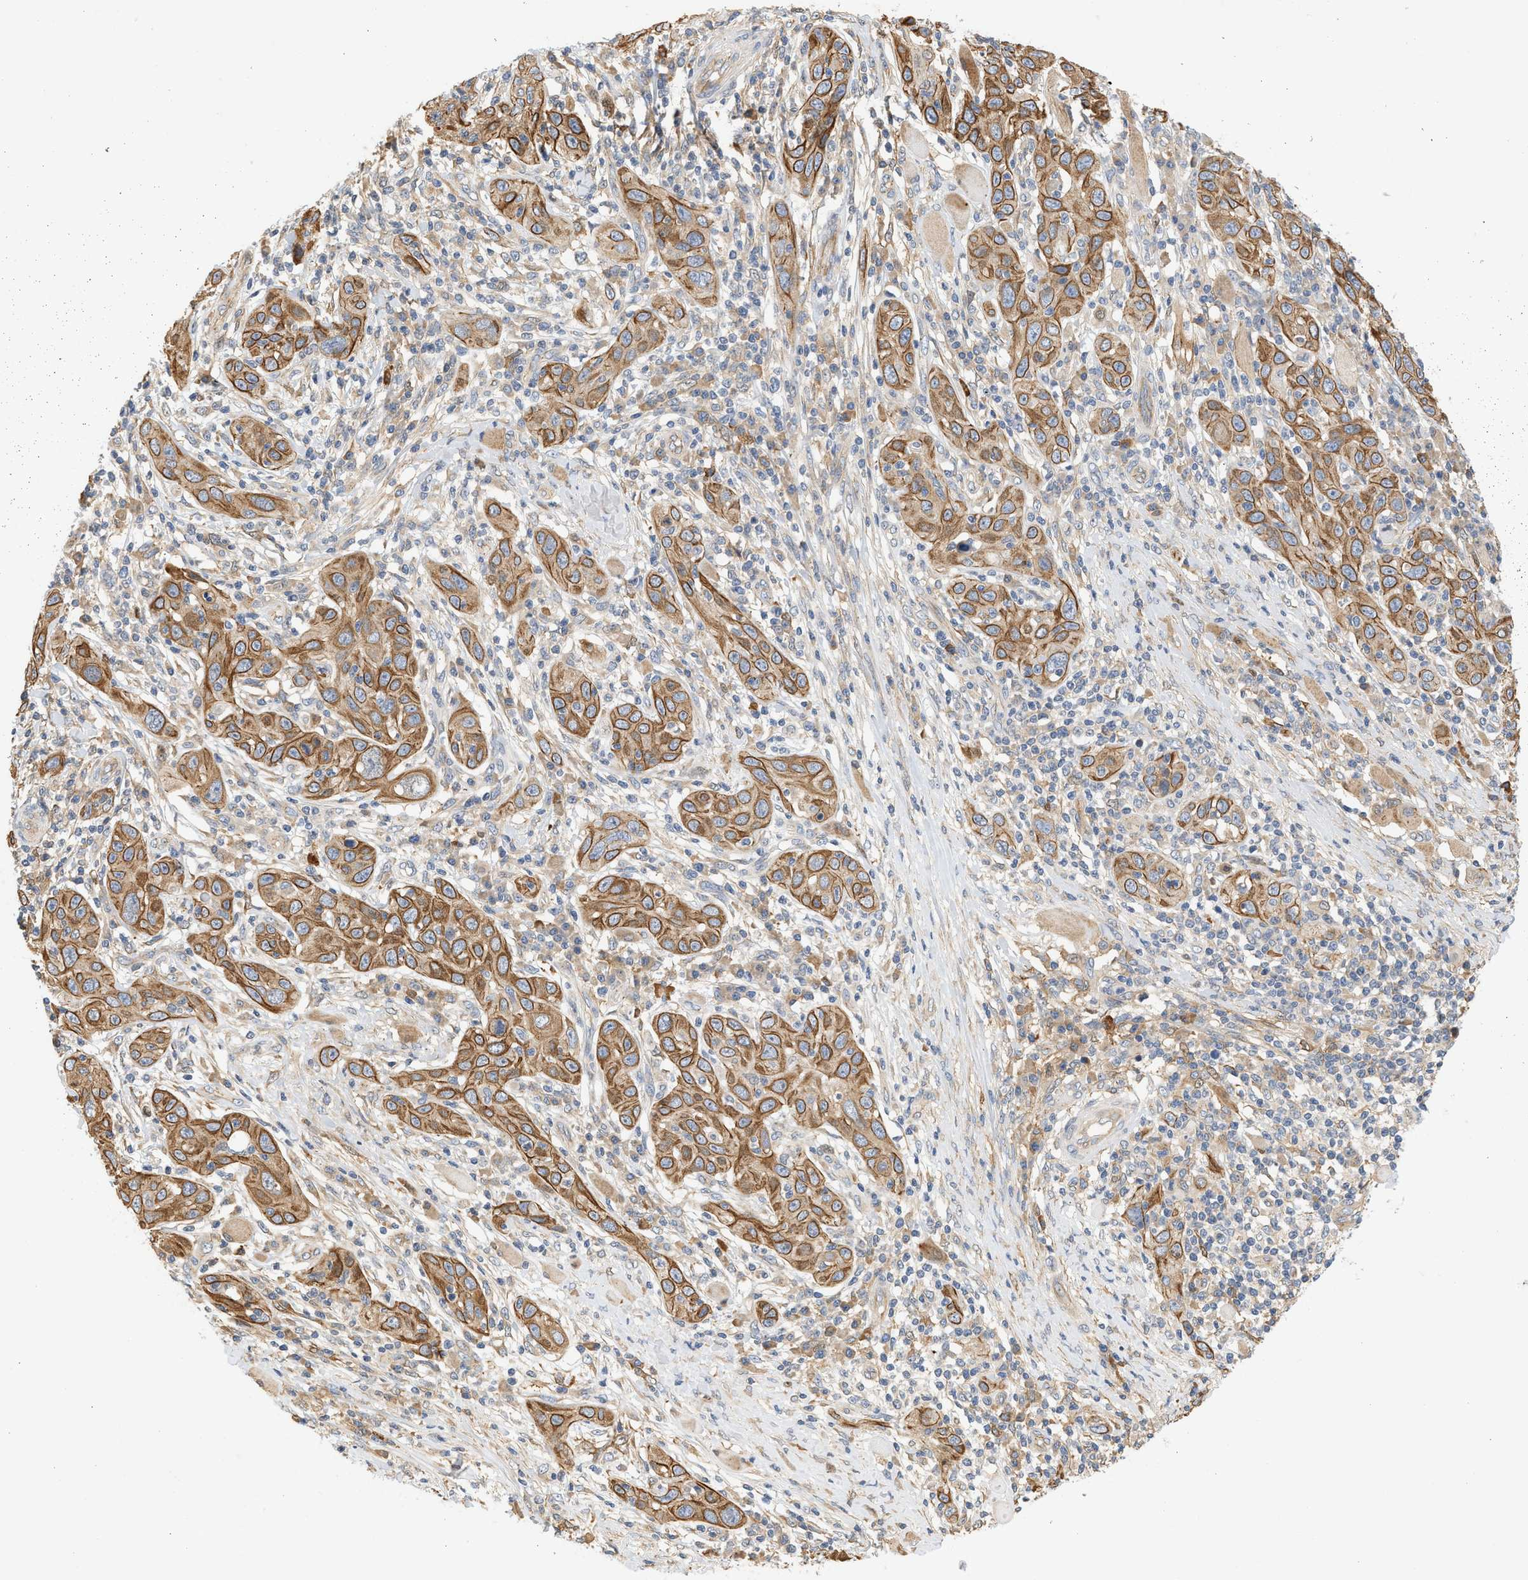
{"staining": {"intensity": "moderate", "quantity": ">75%", "location": "cytoplasmic/membranous"}, "tissue": "skin cancer", "cell_type": "Tumor cells", "image_type": "cancer", "snomed": [{"axis": "morphology", "description": "Squamous cell carcinoma, NOS"}, {"axis": "topography", "description": "Skin"}], "caption": "High-power microscopy captured an immunohistochemistry (IHC) photomicrograph of squamous cell carcinoma (skin), revealing moderate cytoplasmic/membranous staining in approximately >75% of tumor cells.", "gene": "CTXN1", "patient": {"sex": "female", "age": 88}}